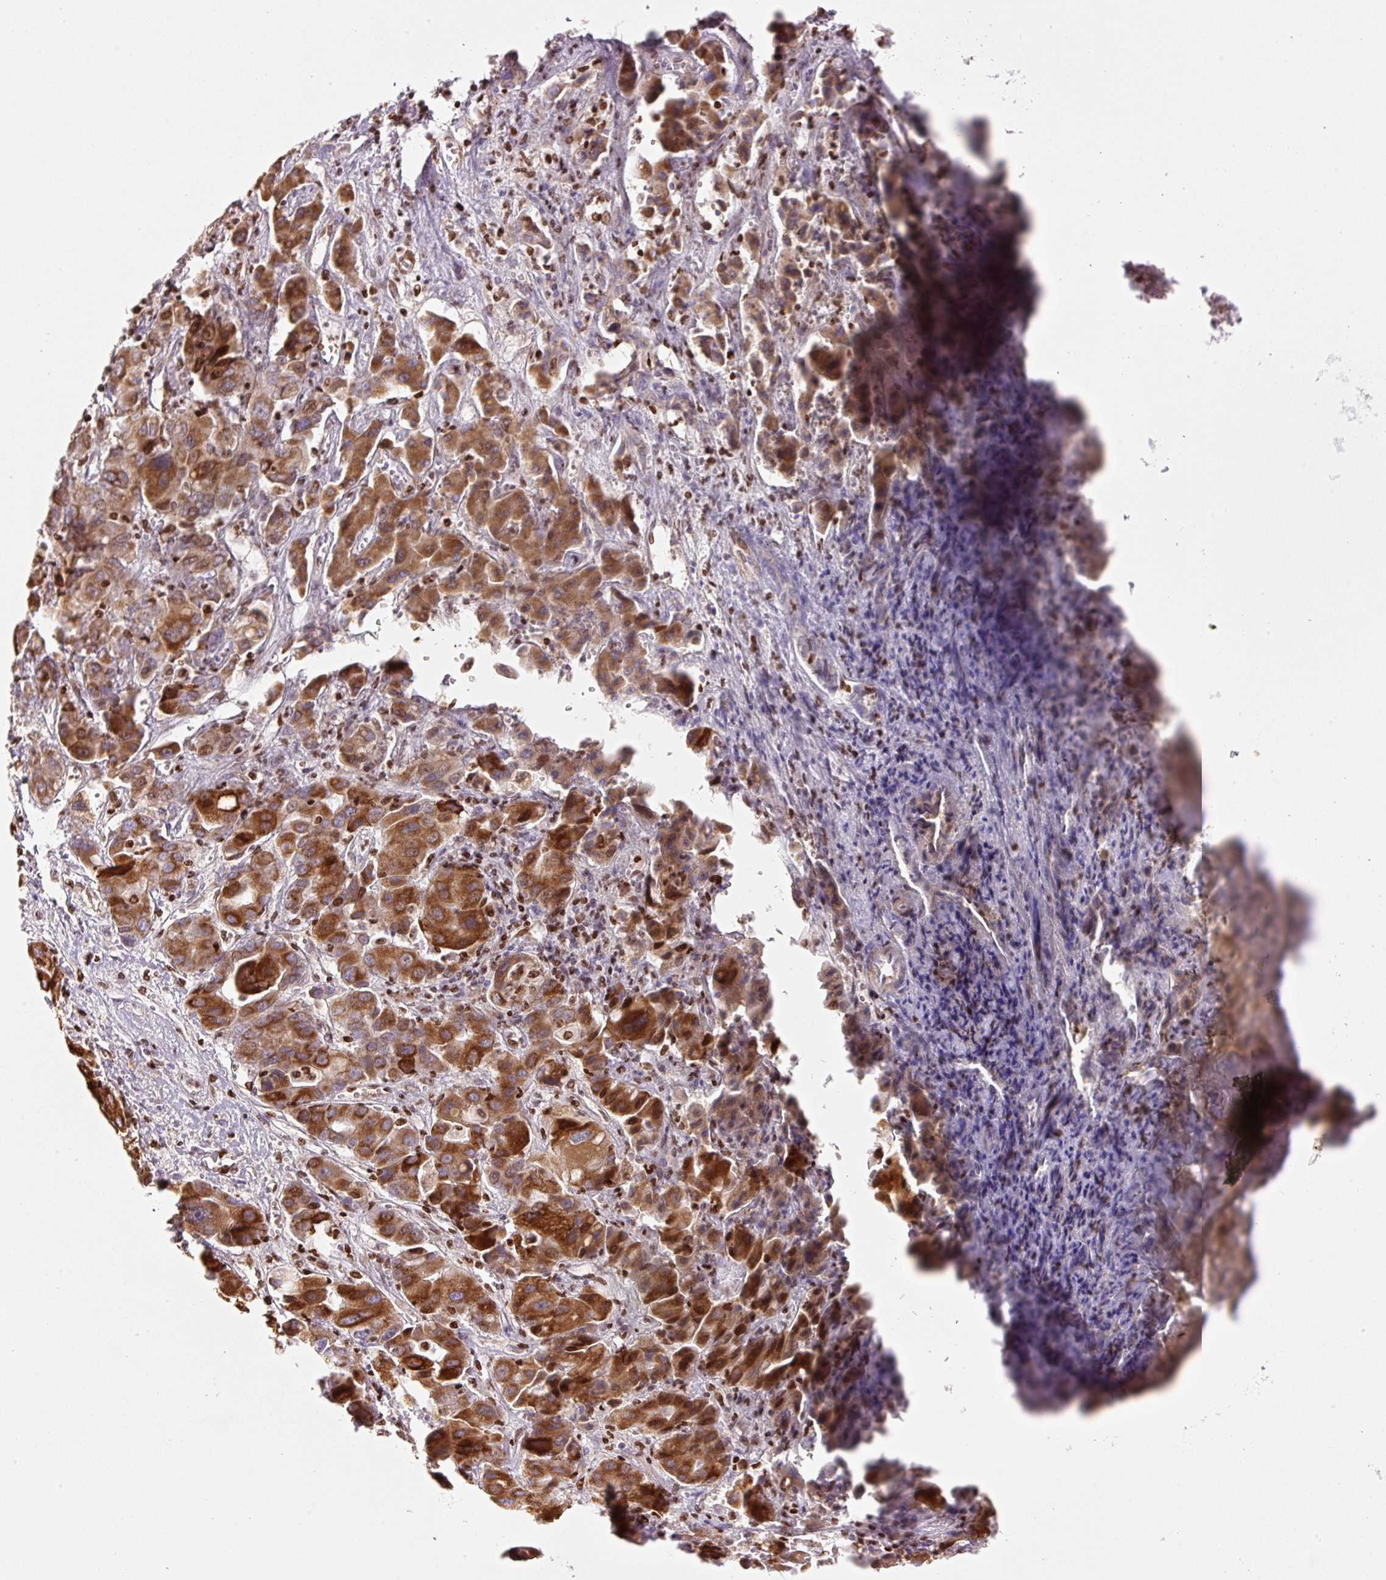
{"staining": {"intensity": "strong", "quantity": ">75%", "location": "cytoplasmic/membranous"}, "tissue": "liver cancer", "cell_type": "Tumor cells", "image_type": "cancer", "snomed": [{"axis": "morphology", "description": "Cholangiocarcinoma"}, {"axis": "topography", "description": "Liver"}], "caption": "IHC micrograph of neoplastic tissue: human liver cancer stained using immunohistochemistry reveals high levels of strong protein expression localized specifically in the cytoplasmic/membranous of tumor cells, appearing as a cytoplasmic/membranous brown color.", "gene": "TMEM8B", "patient": {"sex": "male", "age": 67}}